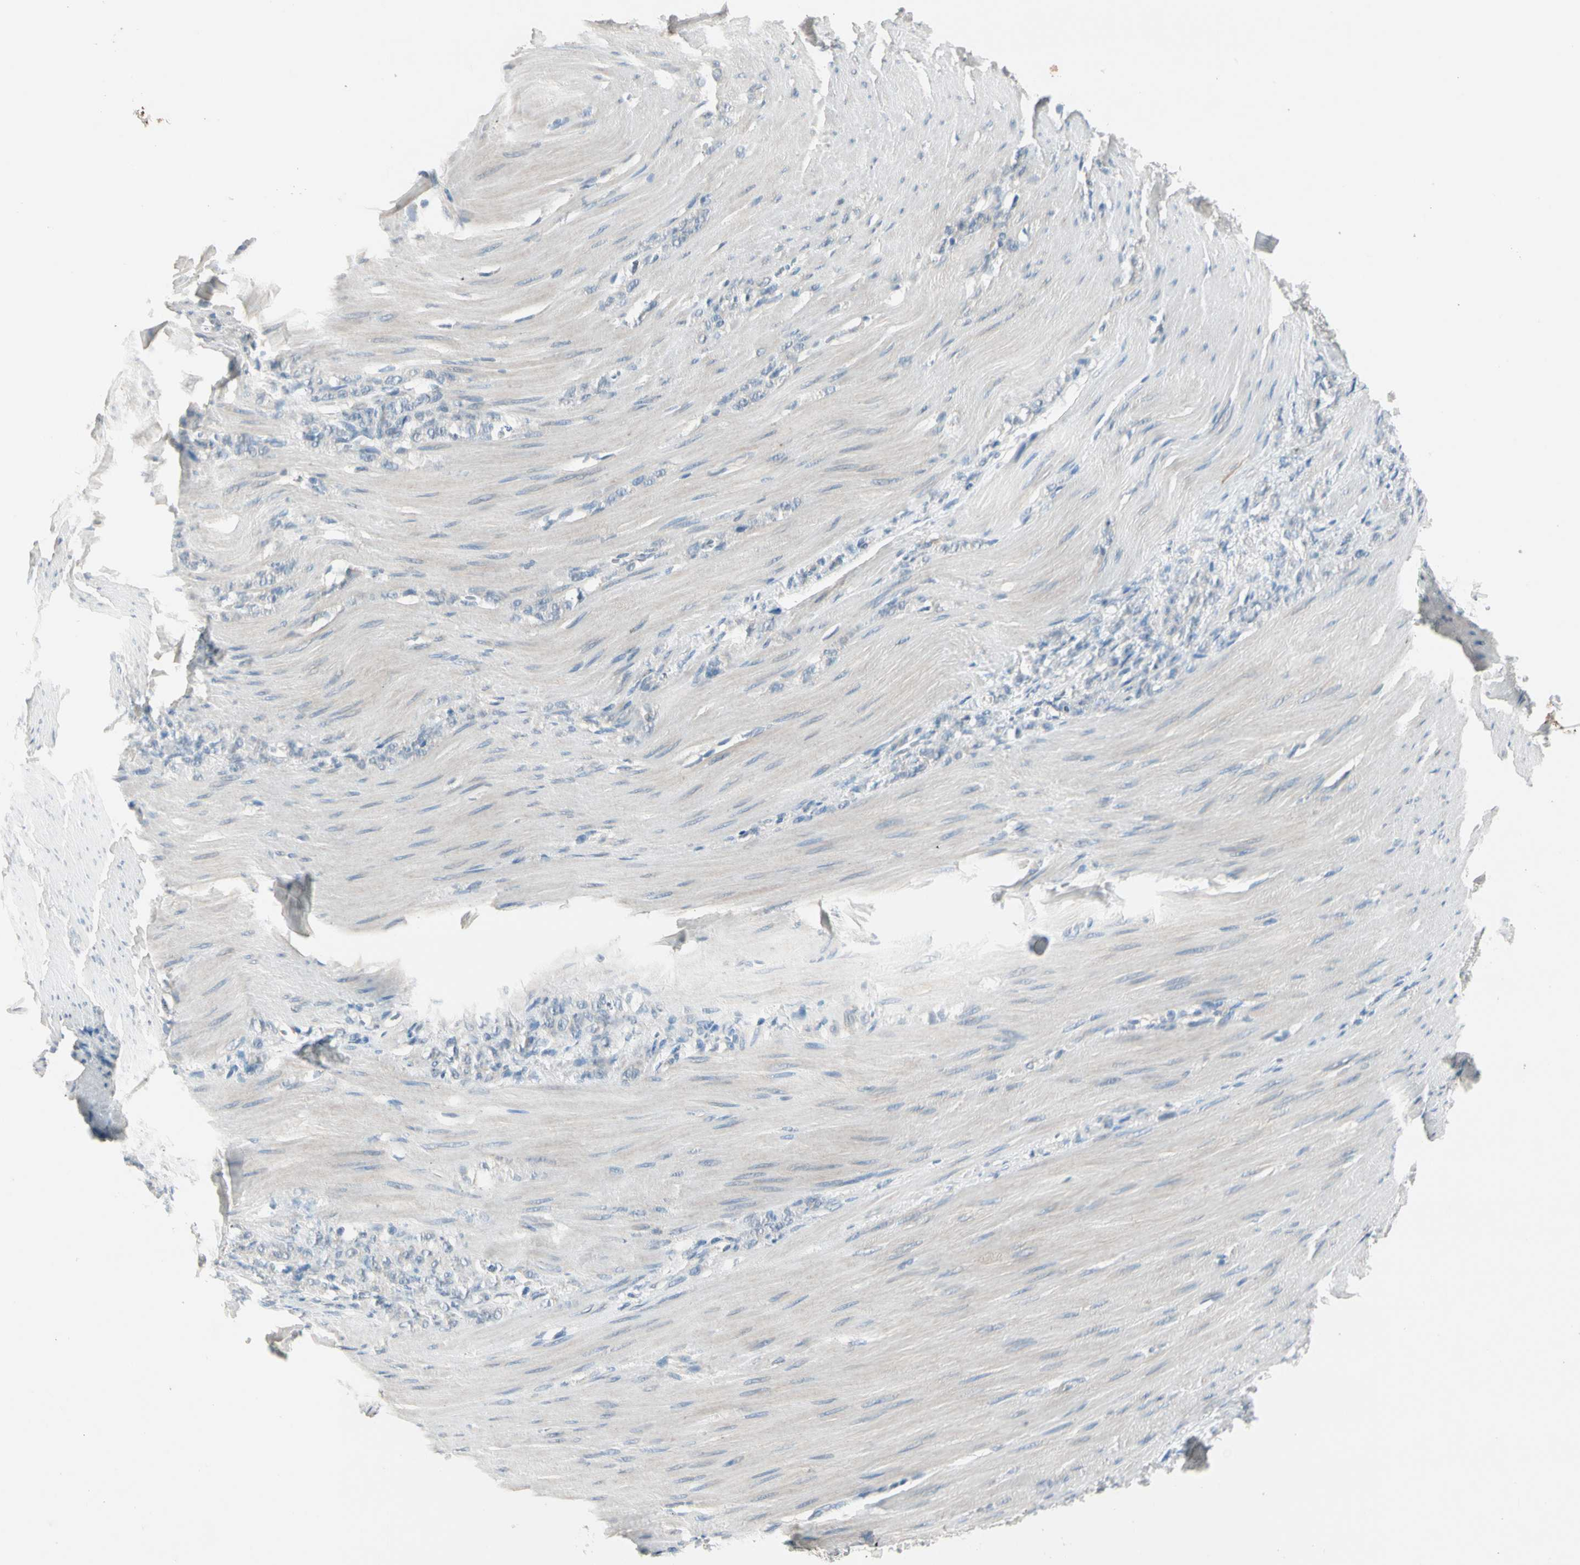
{"staining": {"intensity": "negative", "quantity": "none", "location": "none"}, "tissue": "stomach cancer", "cell_type": "Tumor cells", "image_type": "cancer", "snomed": [{"axis": "morphology", "description": "Adenocarcinoma, NOS"}, {"axis": "topography", "description": "Stomach"}], "caption": "This is an immunohistochemistry (IHC) histopathology image of stomach cancer (adenocarcinoma). There is no positivity in tumor cells.", "gene": "SERPIND1", "patient": {"sex": "male", "age": 82}}